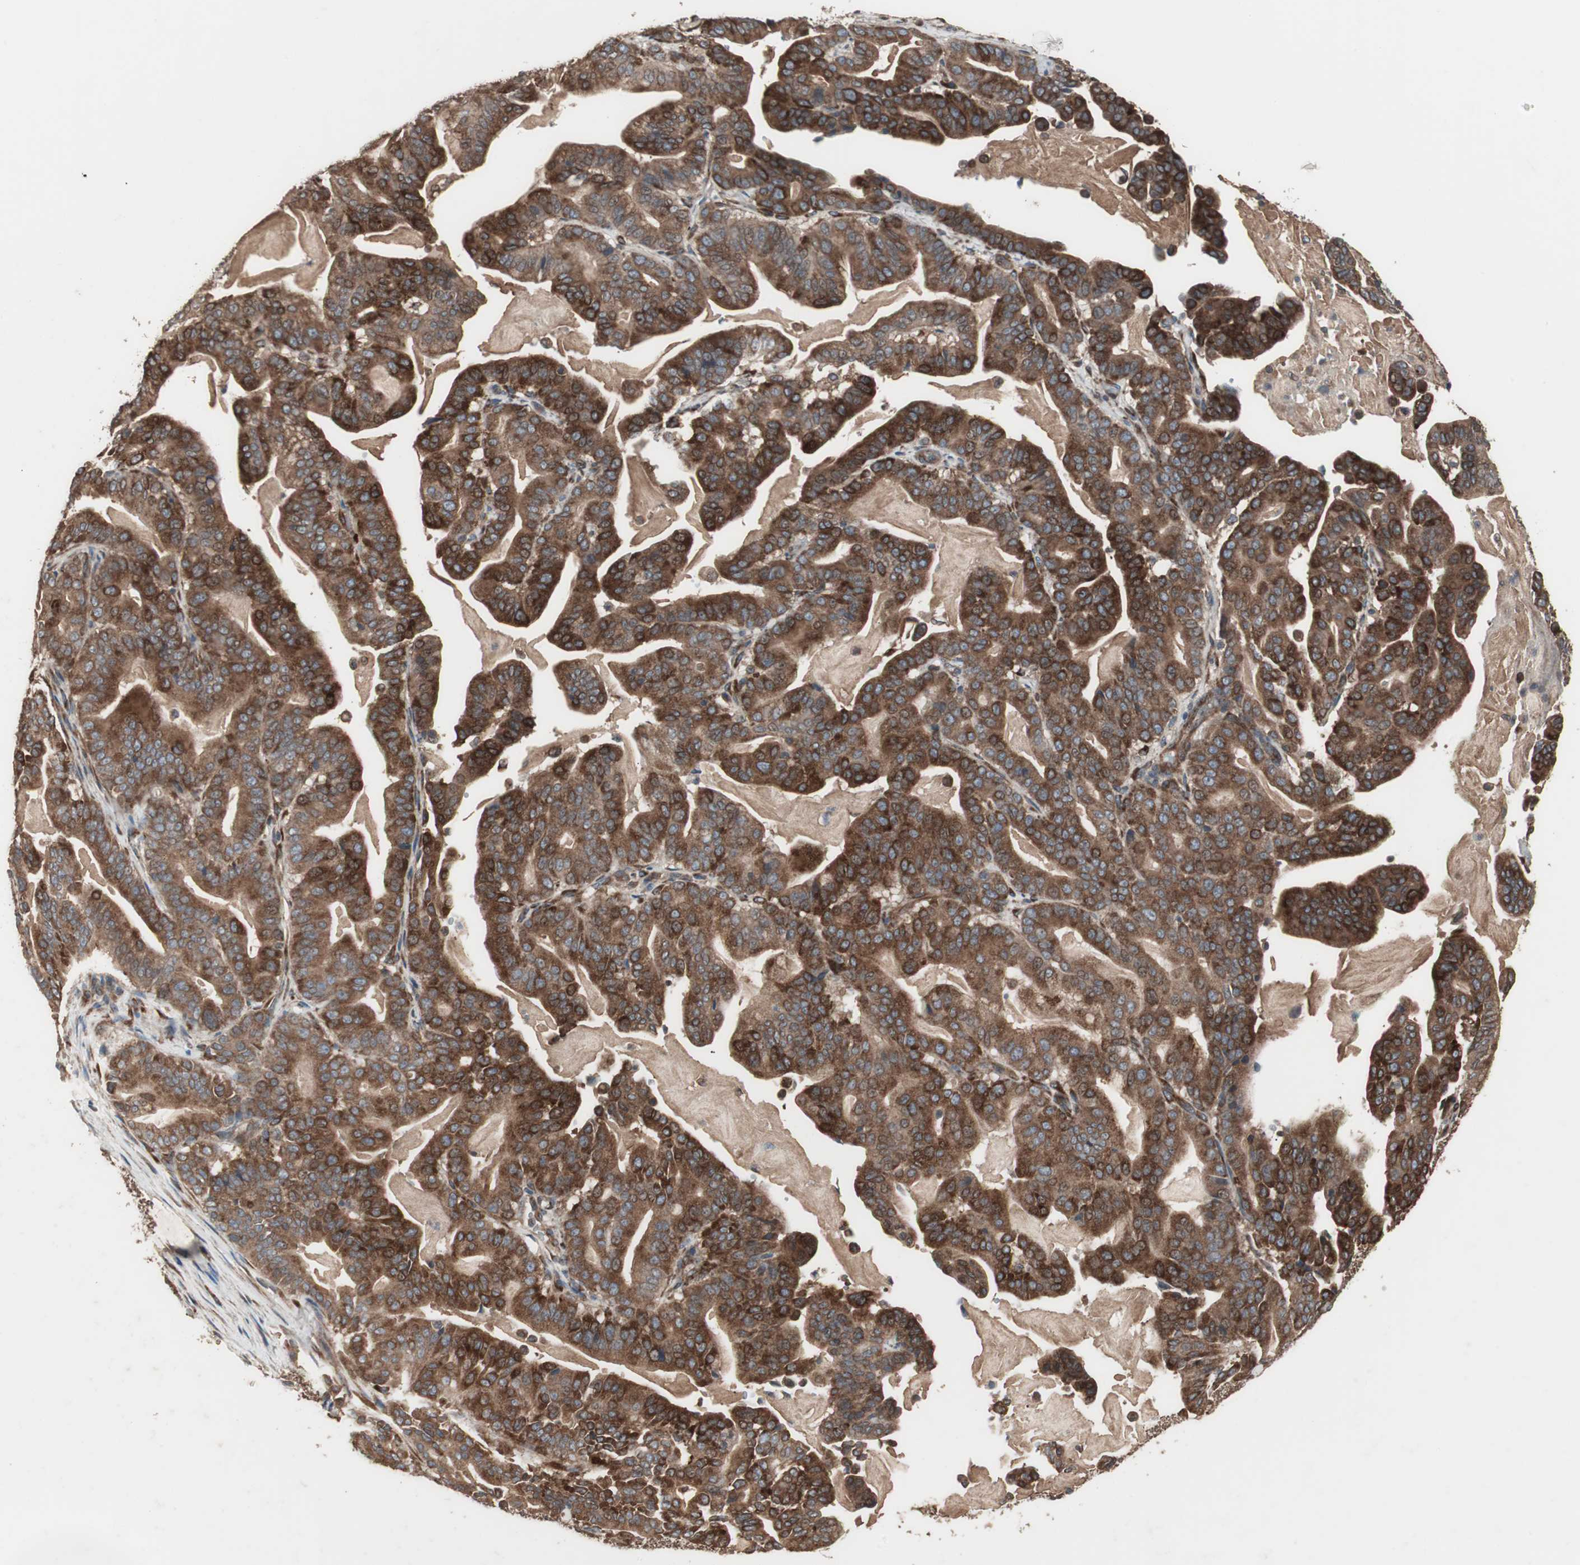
{"staining": {"intensity": "strong", "quantity": ">75%", "location": "cytoplasmic/membranous"}, "tissue": "pancreatic cancer", "cell_type": "Tumor cells", "image_type": "cancer", "snomed": [{"axis": "morphology", "description": "Adenocarcinoma, NOS"}, {"axis": "topography", "description": "Pancreas"}], "caption": "Human pancreatic cancer stained with a protein marker exhibits strong staining in tumor cells.", "gene": "LZTS1", "patient": {"sex": "male", "age": 63}}